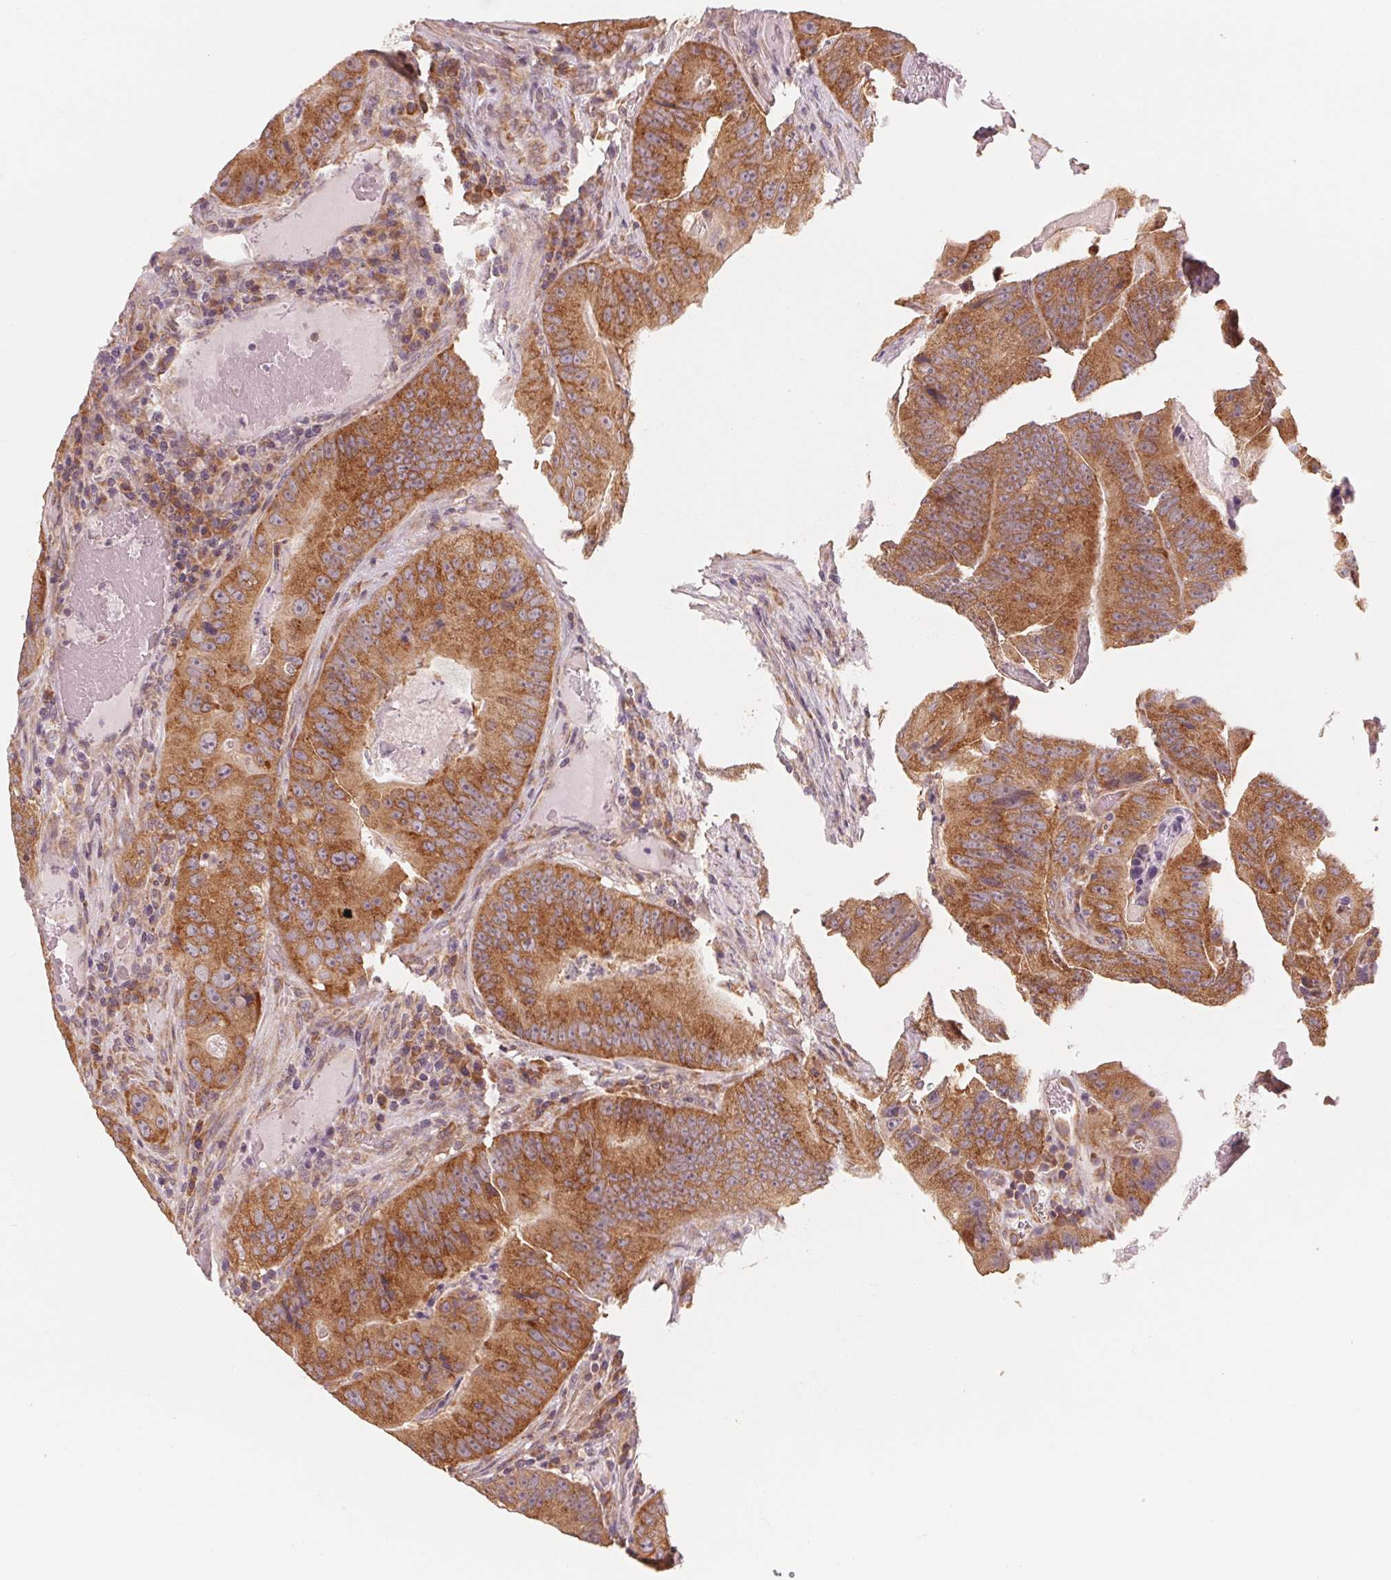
{"staining": {"intensity": "strong", "quantity": ">75%", "location": "cytoplasmic/membranous"}, "tissue": "colorectal cancer", "cell_type": "Tumor cells", "image_type": "cancer", "snomed": [{"axis": "morphology", "description": "Adenocarcinoma, NOS"}, {"axis": "topography", "description": "Colon"}], "caption": "Protein expression analysis of colorectal cancer reveals strong cytoplasmic/membranous staining in approximately >75% of tumor cells. The staining was performed using DAB, with brown indicating positive protein expression. Nuclei are stained blue with hematoxylin.", "gene": "GIGYF2", "patient": {"sex": "female", "age": 86}}